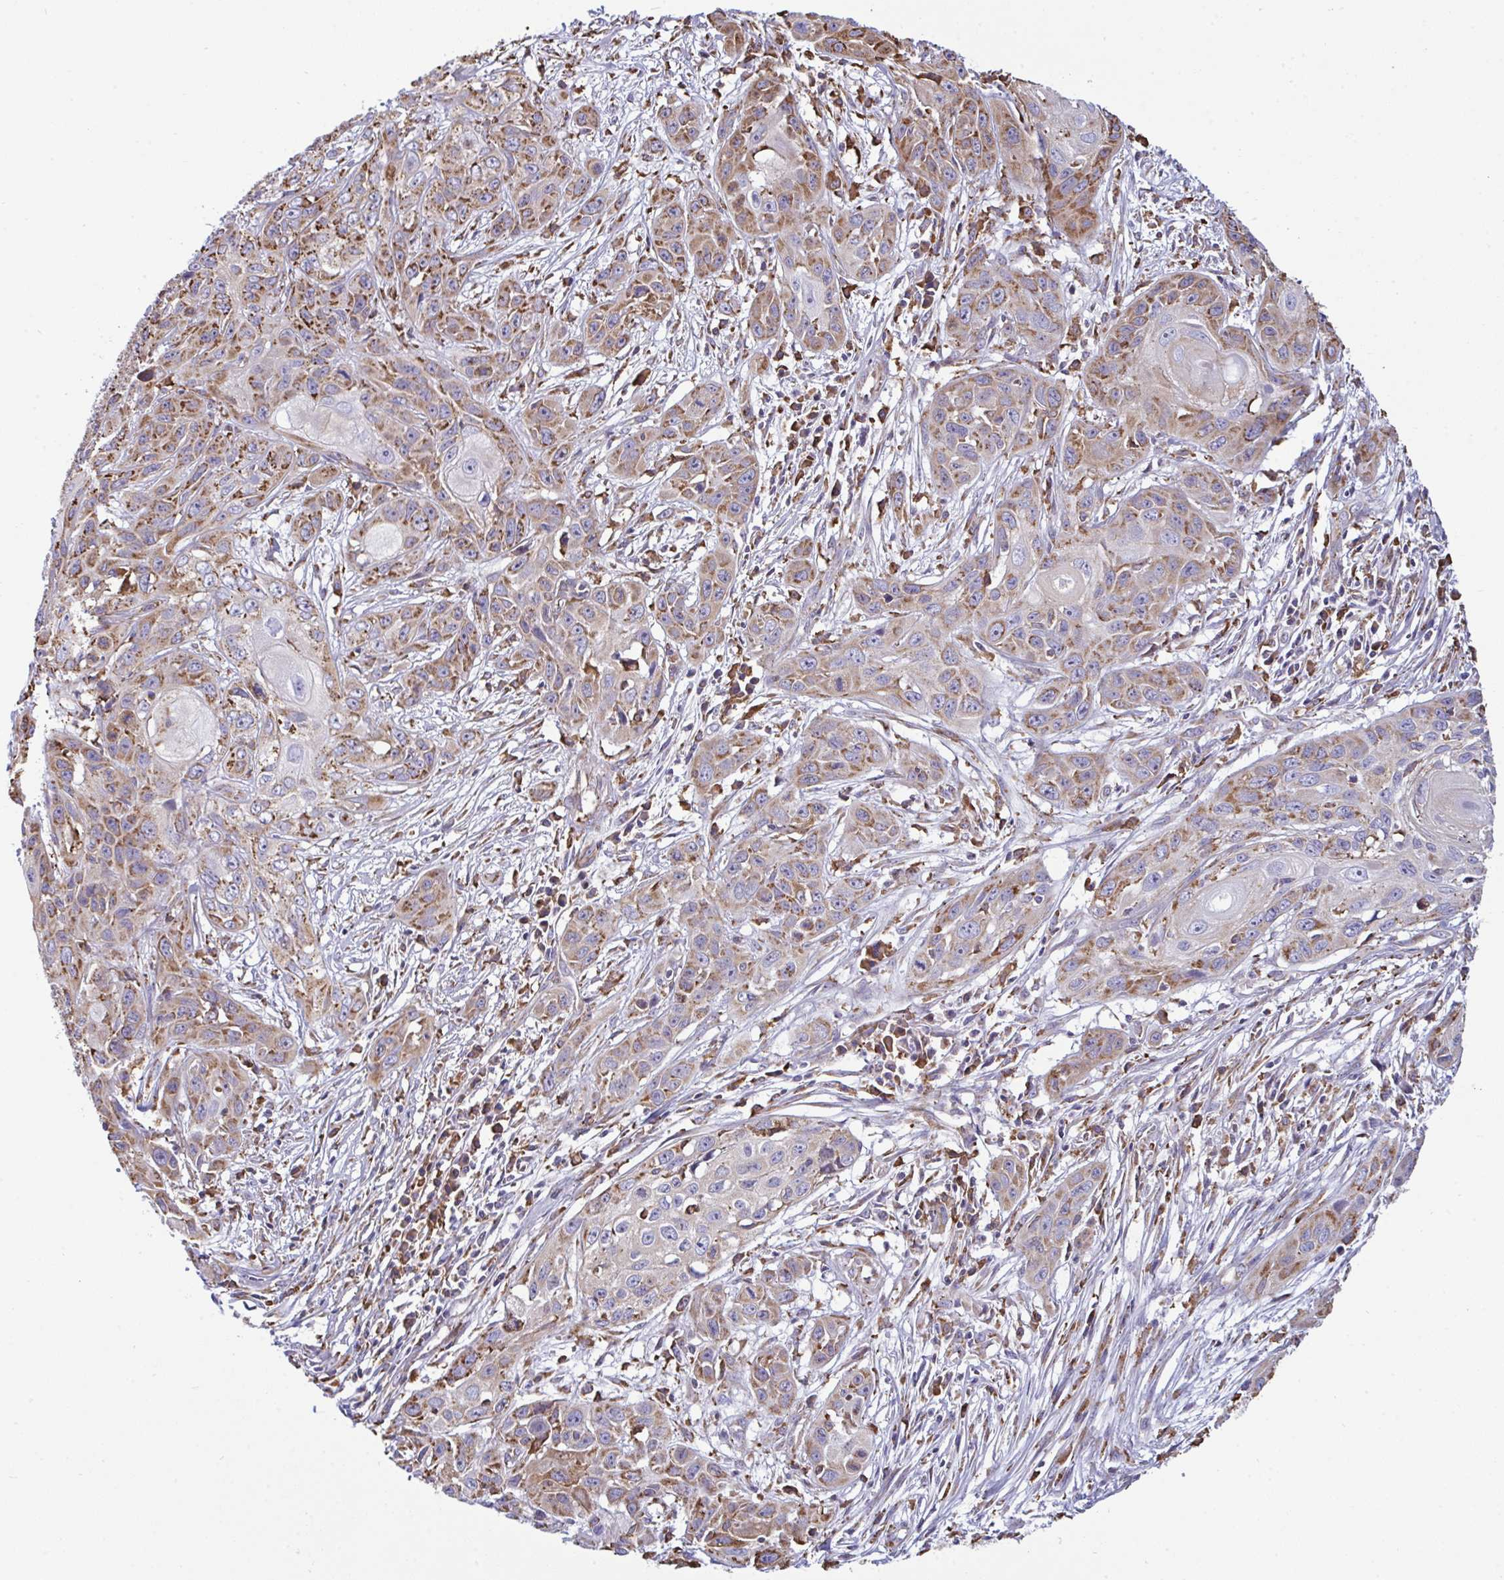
{"staining": {"intensity": "moderate", "quantity": "25%-75%", "location": "cytoplasmic/membranous"}, "tissue": "skin cancer", "cell_type": "Tumor cells", "image_type": "cancer", "snomed": [{"axis": "morphology", "description": "Squamous cell carcinoma, NOS"}, {"axis": "topography", "description": "Skin"}, {"axis": "topography", "description": "Vulva"}], "caption": "A brown stain shows moderate cytoplasmic/membranous expression of a protein in skin squamous cell carcinoma tumor cells.", "gene": "MYMK", "patient": {"sex": "female", "age": 83}}